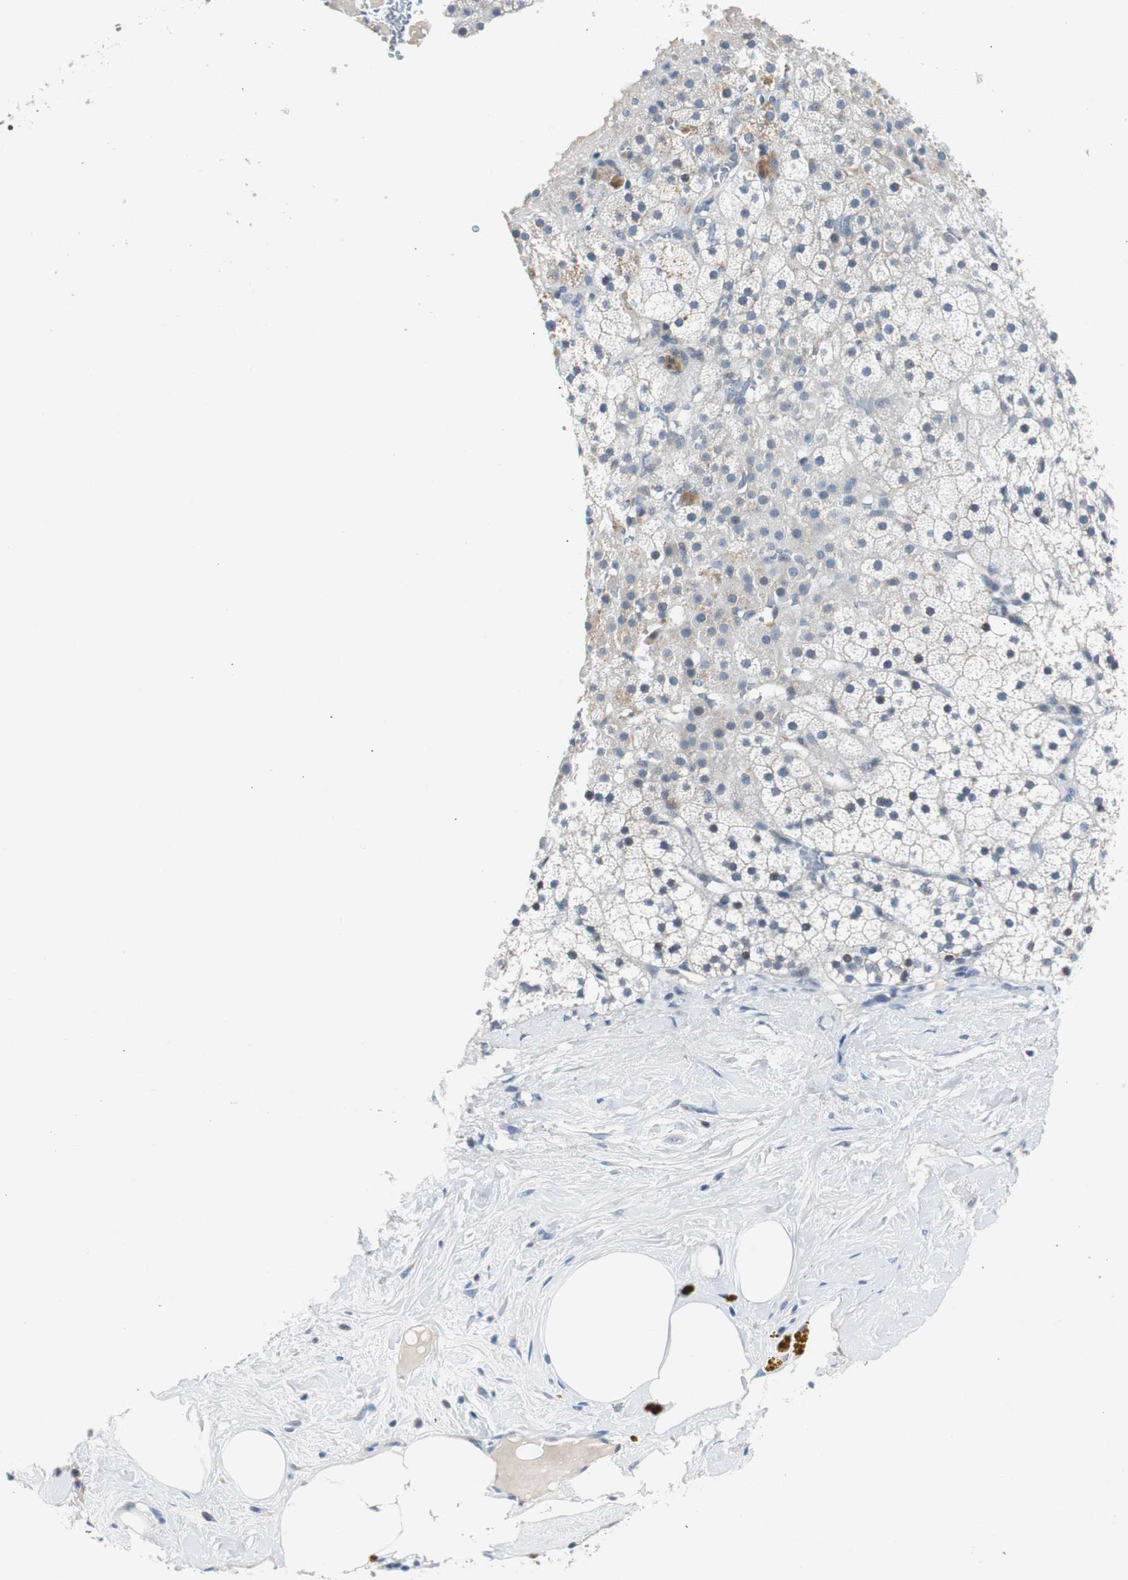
{"staining": {"intensity": "negative", "quantity": "none", "location": "none"}, "tissue": "adrenal gland", "cell_type": "Glandular cells", "image_type": "normal", "snomed": [{"axis": "morphology", "description": "Normal tissue, NOS"}, {"axis": "topography", "description": "Adrenal gland"}], "caption": "IHC image of benign human adrenal gland stained for a protein (brown), which exhibits no positivity in glandular cells.", "gene": "SOX30", "patient": {"sex": "male", "age": 35}}